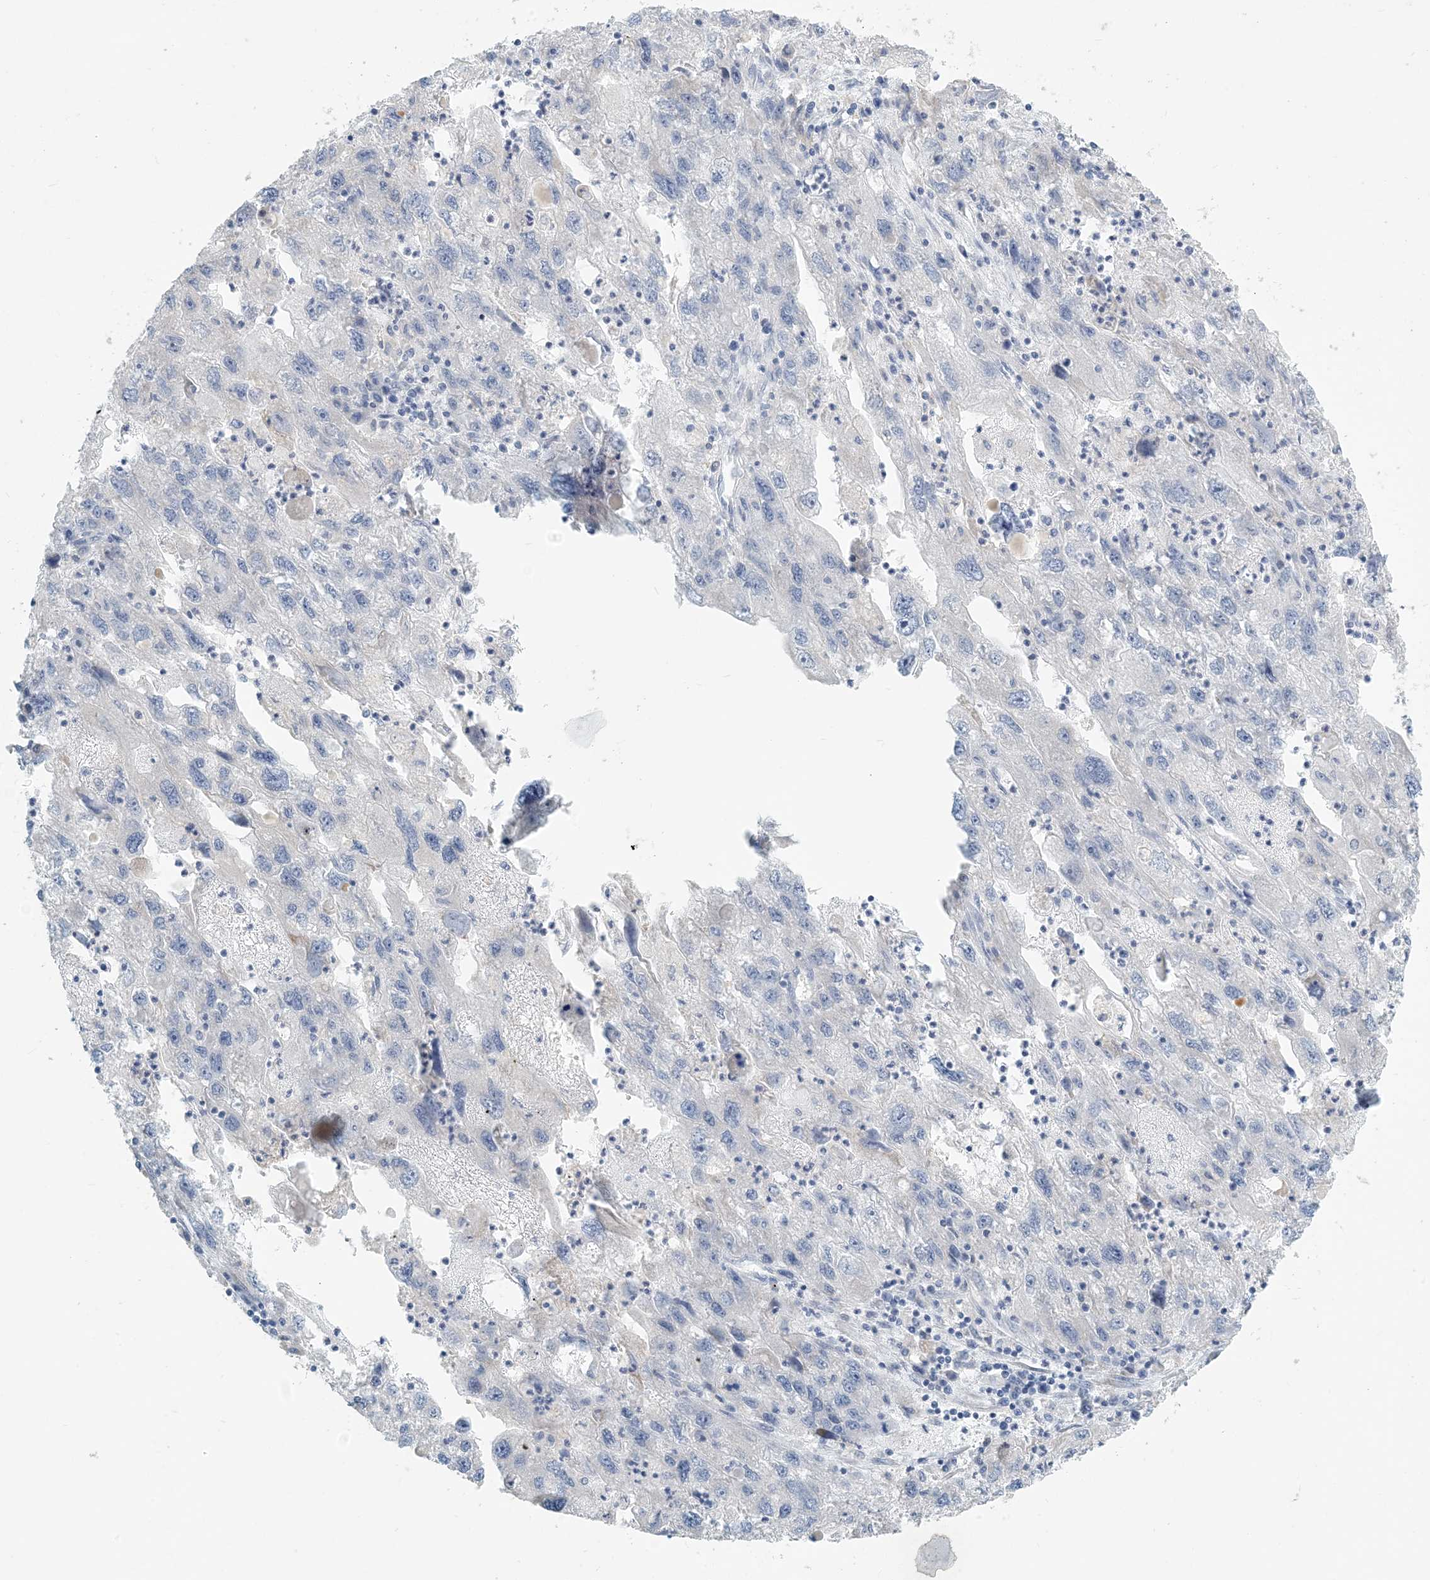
{"staining": {"intensity": "negative", "quantity": "none", "location": "none"}, "tissue": "endometrial cancer", "cell_type": "Tumor cells", "image_type": "cancer", "snomed": [{"axis": "morphology", "description": "Adenocarcinoma, NOS"}, {"axis": "topography", "description": "Endometrium"}], "caption": "Endometrial cancer stained for a protein using IHC reveals no expression tumor cells.", "gene": "ZNF385D", "patient": {"sex": "female", "age": 49}}